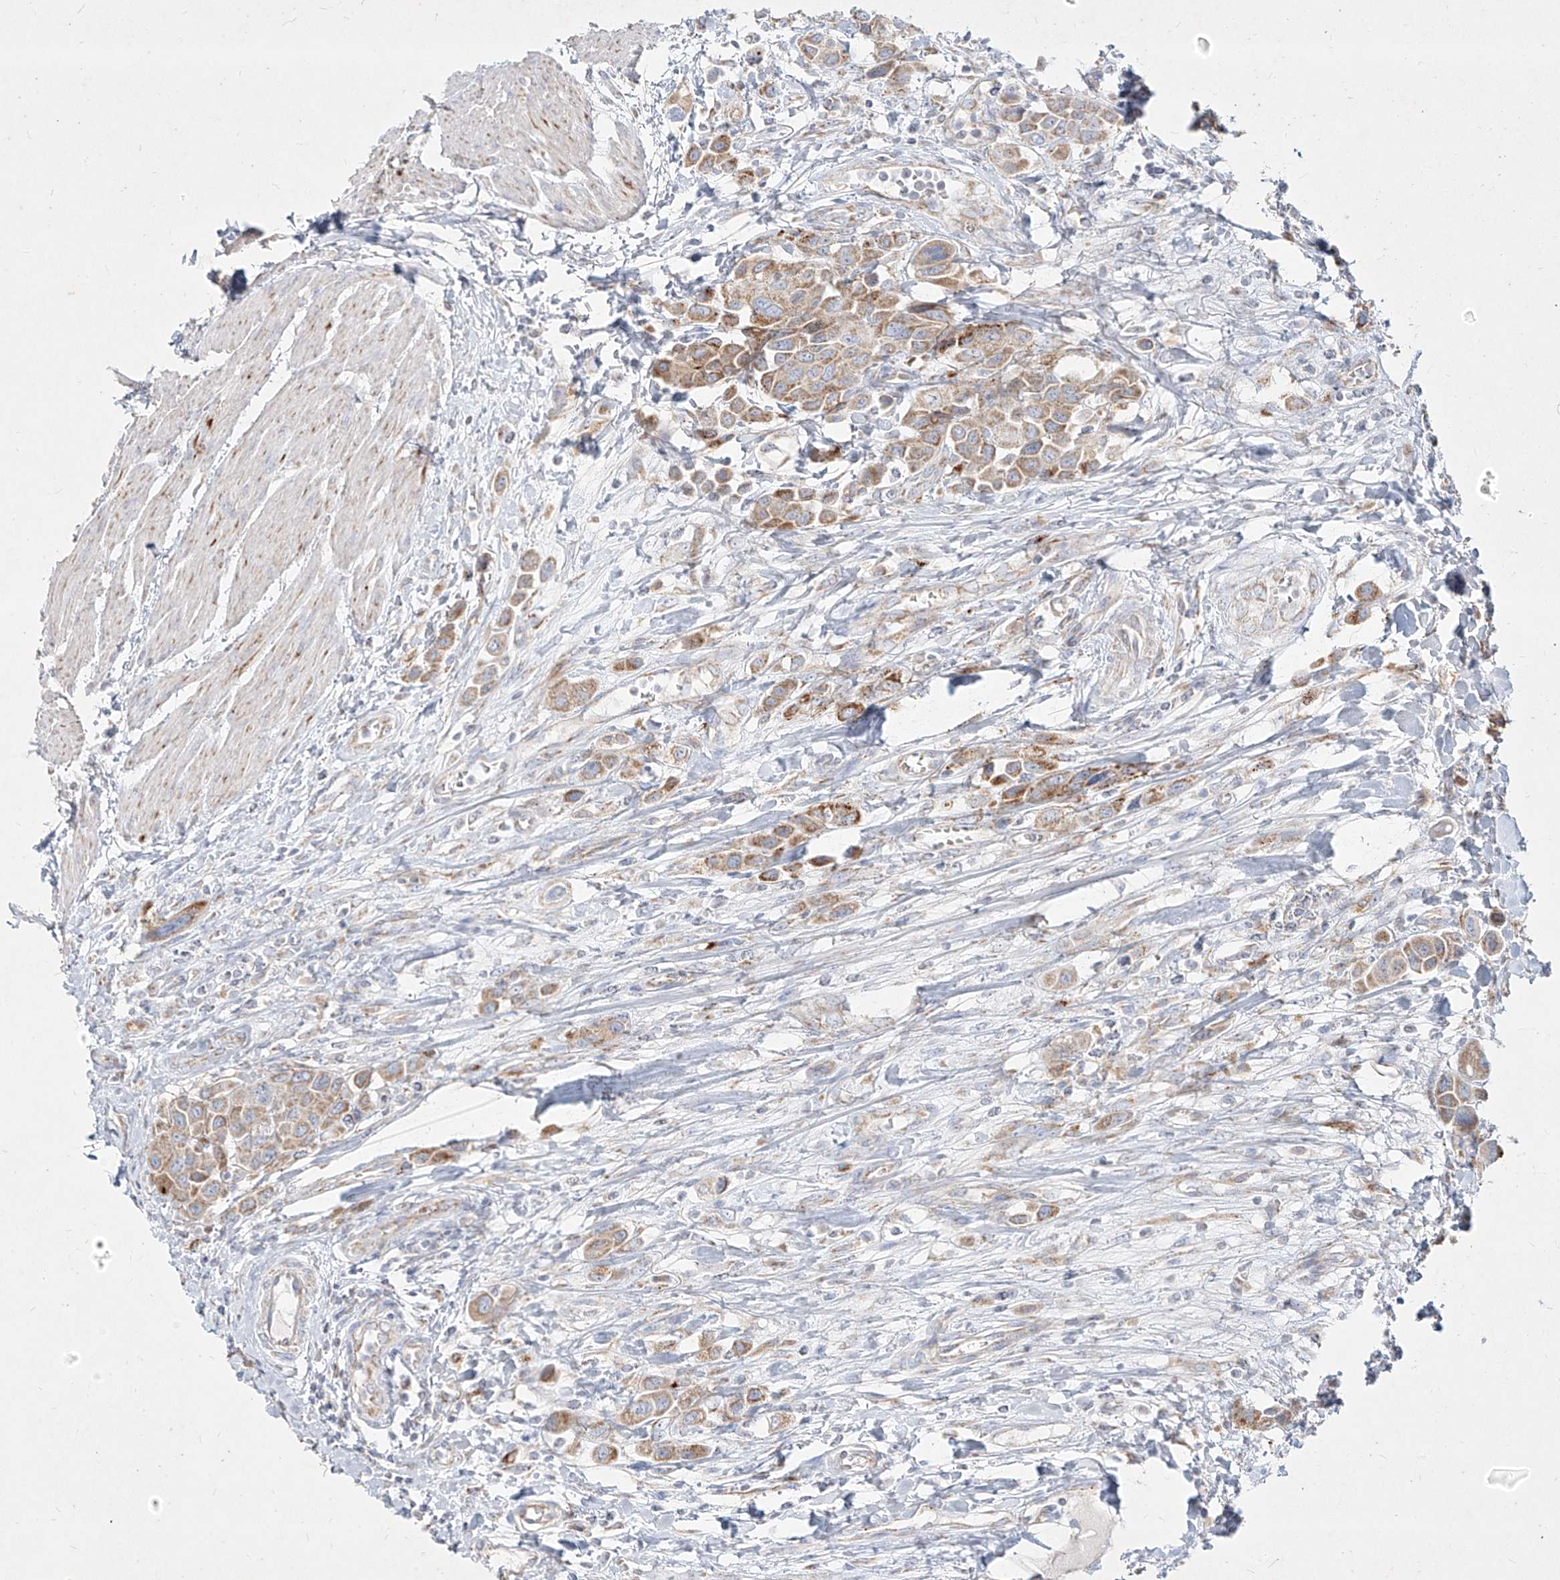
{"staining": {"intensity": "moderate", "quantity": ">75%", "location": "cytoplasmic/membranous"}, "tissue": "urothelial cancer", "cell_type": "Tumor cells", "image_type": "cancer", "snomed": [{"axis": "morphology", "description": "Urothelial carcinoma, High grade"}, {"axis": "topography", "description": "Urinary bladder"}], "caption": "This image displays urothelial carcinoma (high-grade) stained with immunohistochemistry to label a protein in brown. The cytoplasmic/membranous of tumor cells show moderate positivity for the protein. Nuclei are counter-stained blue.", "gene": "MTX2", "patient": {"sex": "male", "age": 50}}